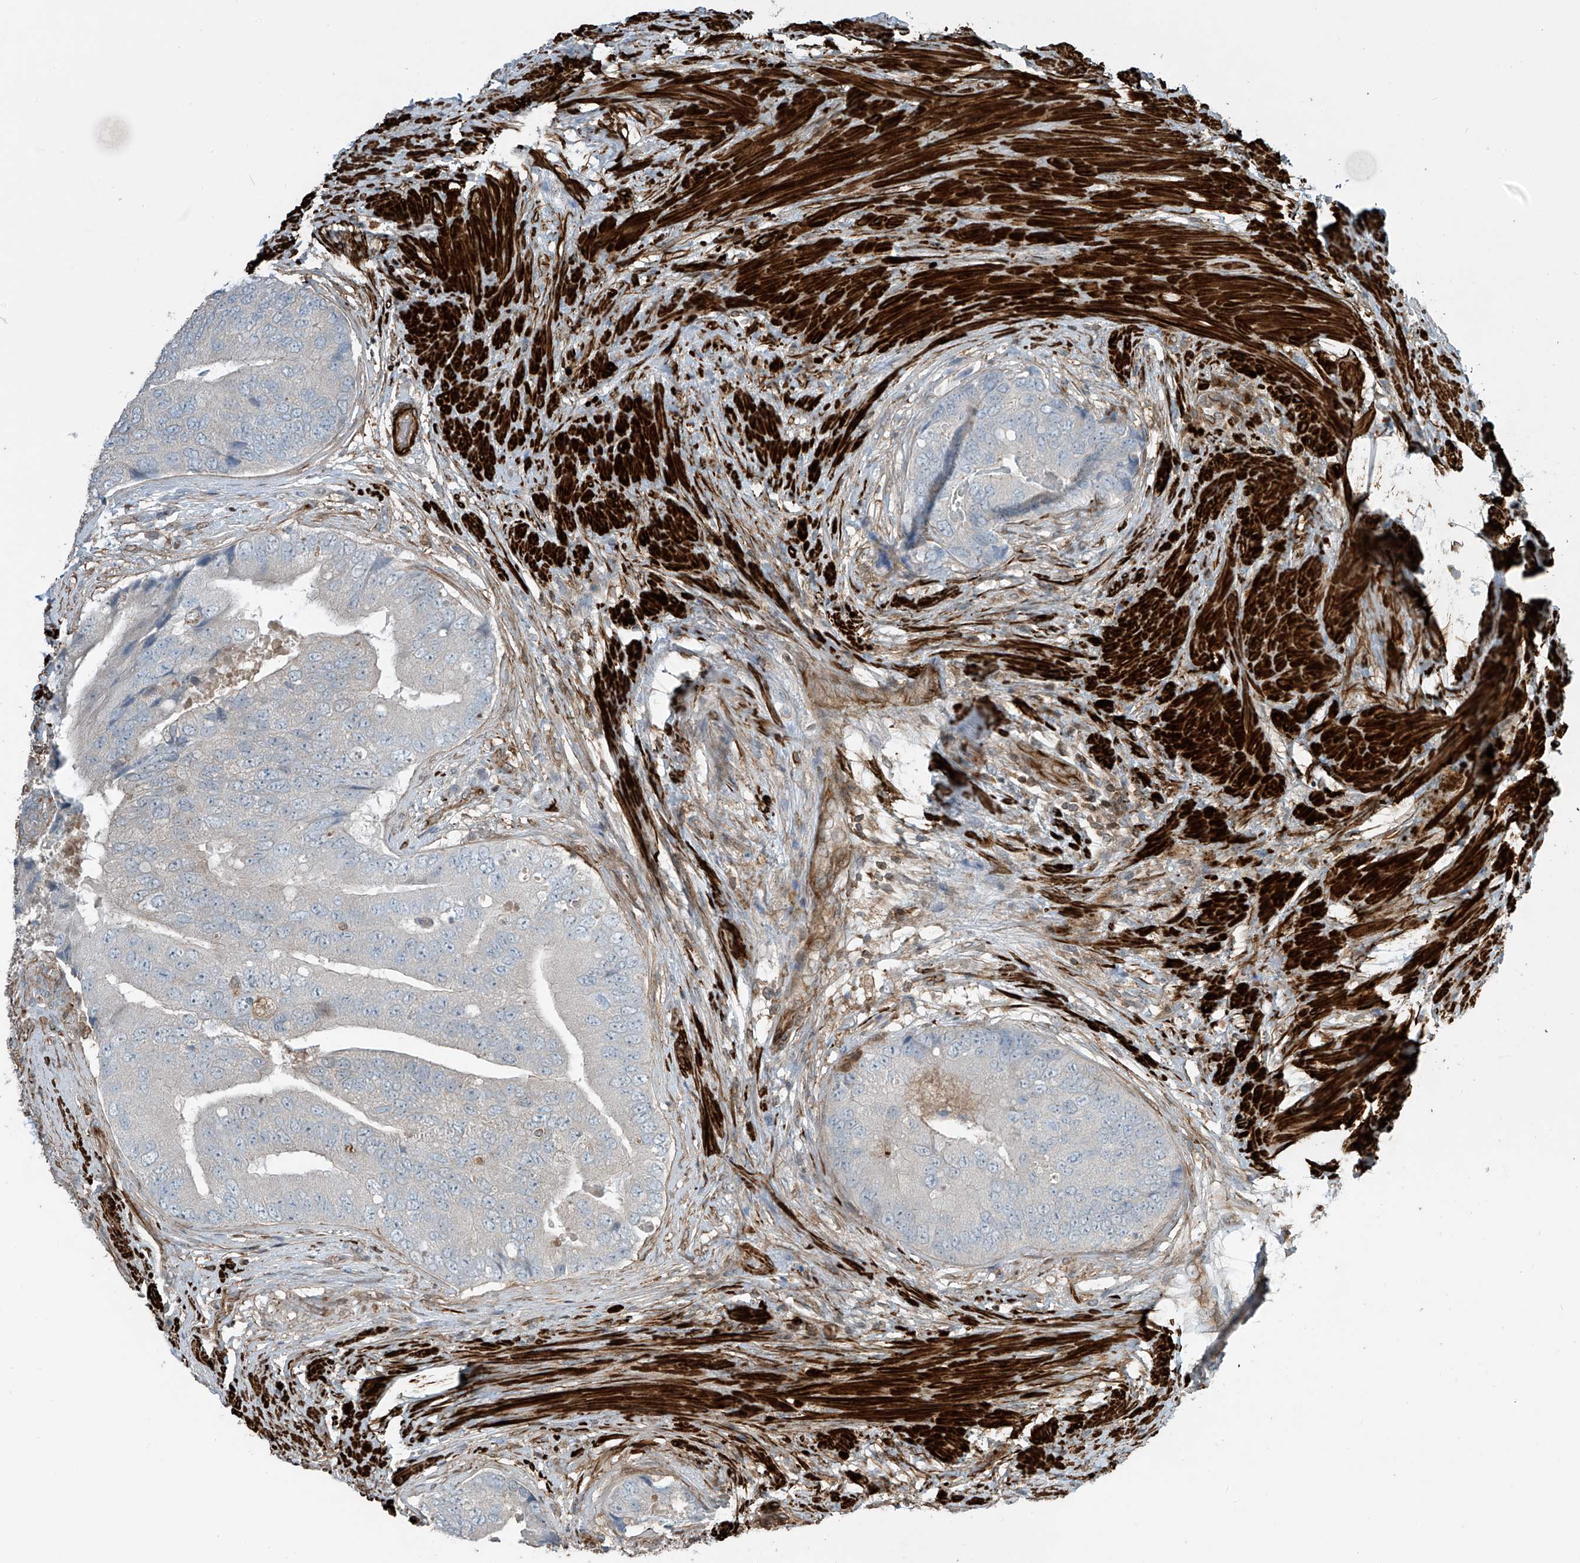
{"staining": {"intensity": "negative", "quantity": "none", "location": "none"}, "tissue": "prostate cancer", "cell_type": "Tumor cells", "image_type": "cancer", "snomed": [{"axis": "morphology", "description": "Adenocarcinoma, High grade"}, {"axis": "topography", "description": "Prostate"}], "caption": "Immunohistochemistry (IHC) micrograph of neoplastic tissue: human prostate cancer (high-grade adenocarcinoma) stained with DAB displays no significant protein positivity in tumor cells.", "gene": "SH3BGRL3", "patient": {"sex": "male", "age": 70}}